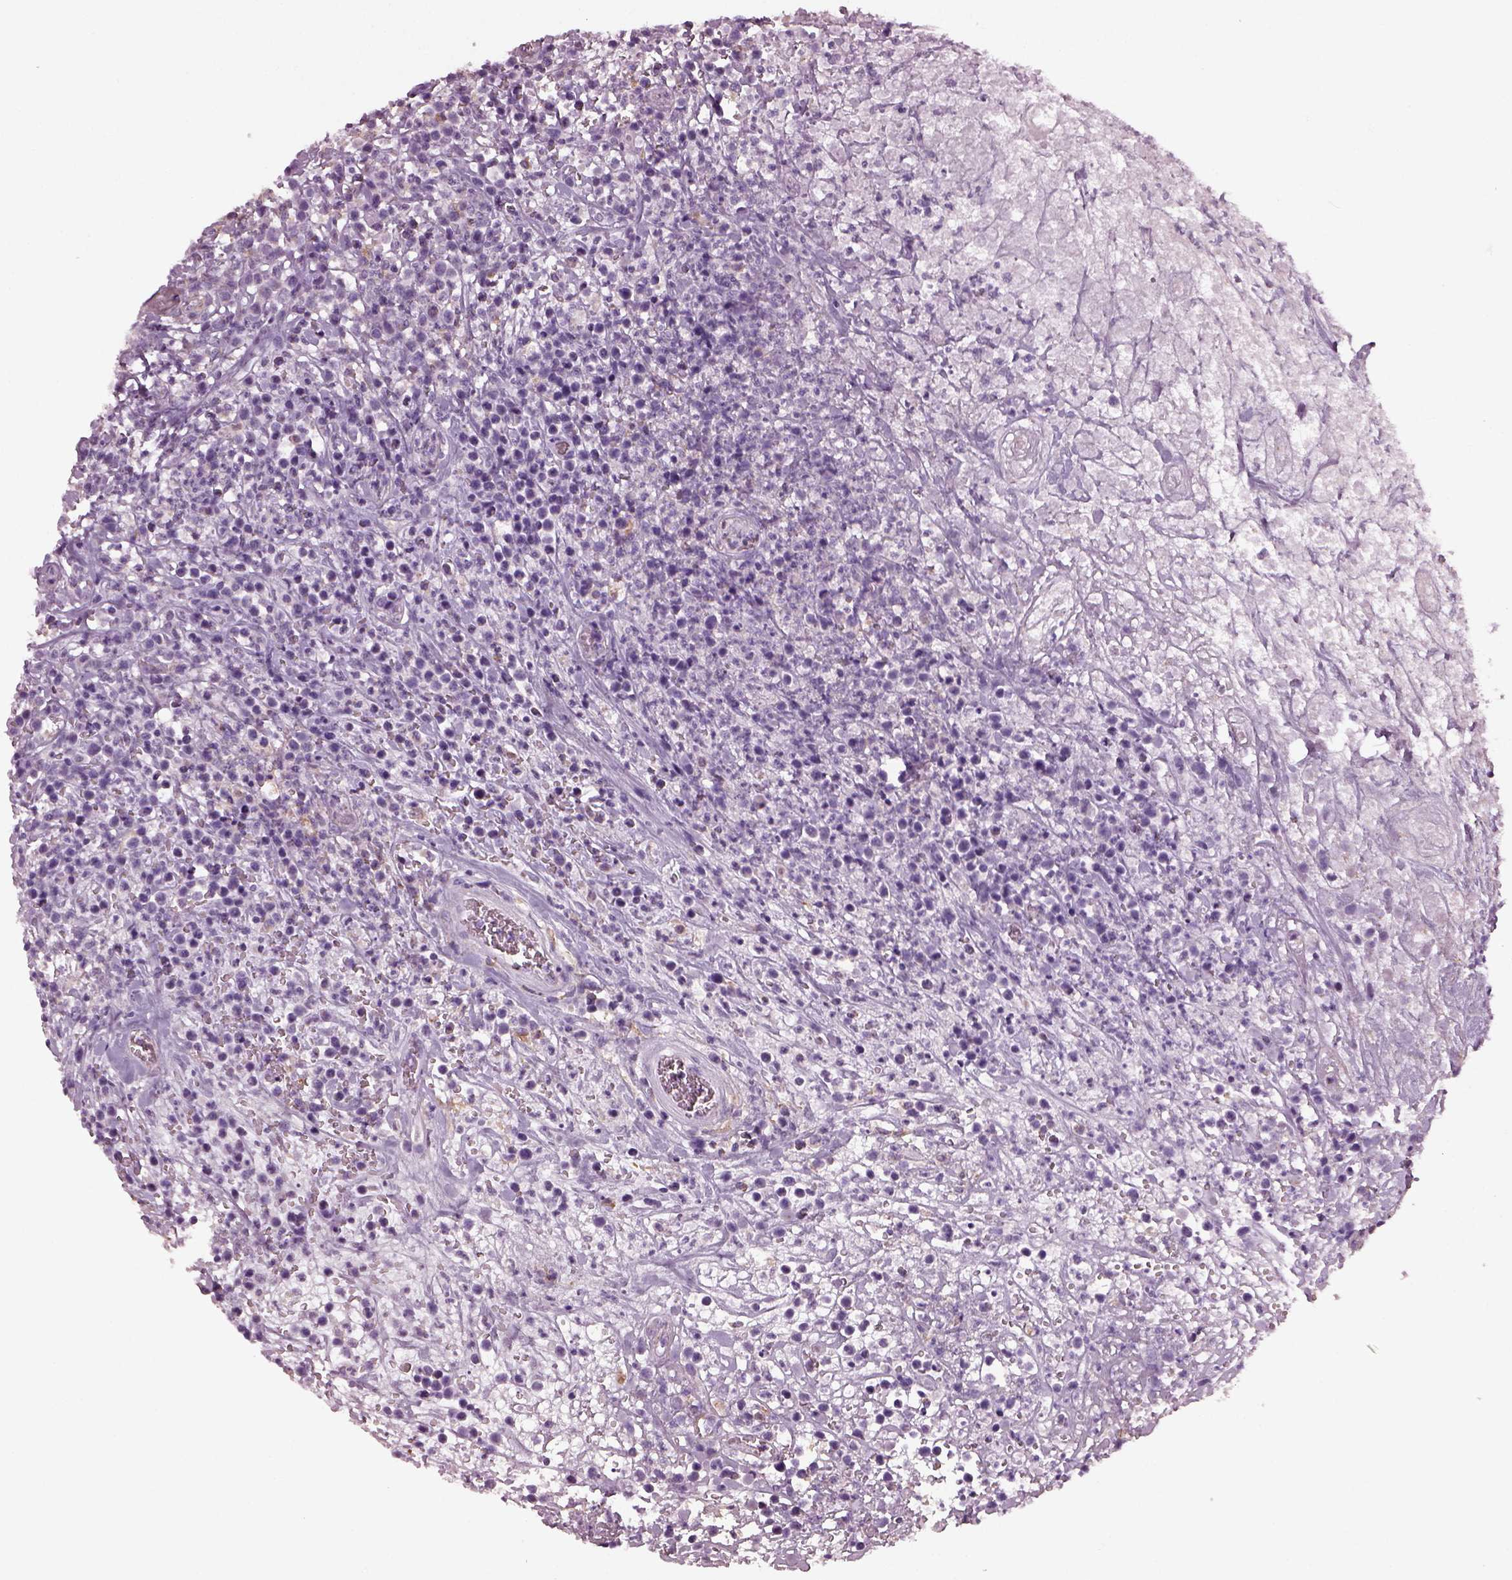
{"staining": {"intensity": "negative", "quantity": "none", "location": "none"}, "tissue": "lymphoma", "cell_type": "Tumor cells", "image_type": "cancer", "snomed": [{"axis": "morphology", "description": "Malignant lymphoma, non-Hodgkin's type, High grade"}, {"axis": "topography", "description": "Soft tissue"}], "caption": "An image of human lymphoma is negative for staining in tumor cells.", "gene": "TMEM231", "patient": {"sex": "female", "age": 56}}